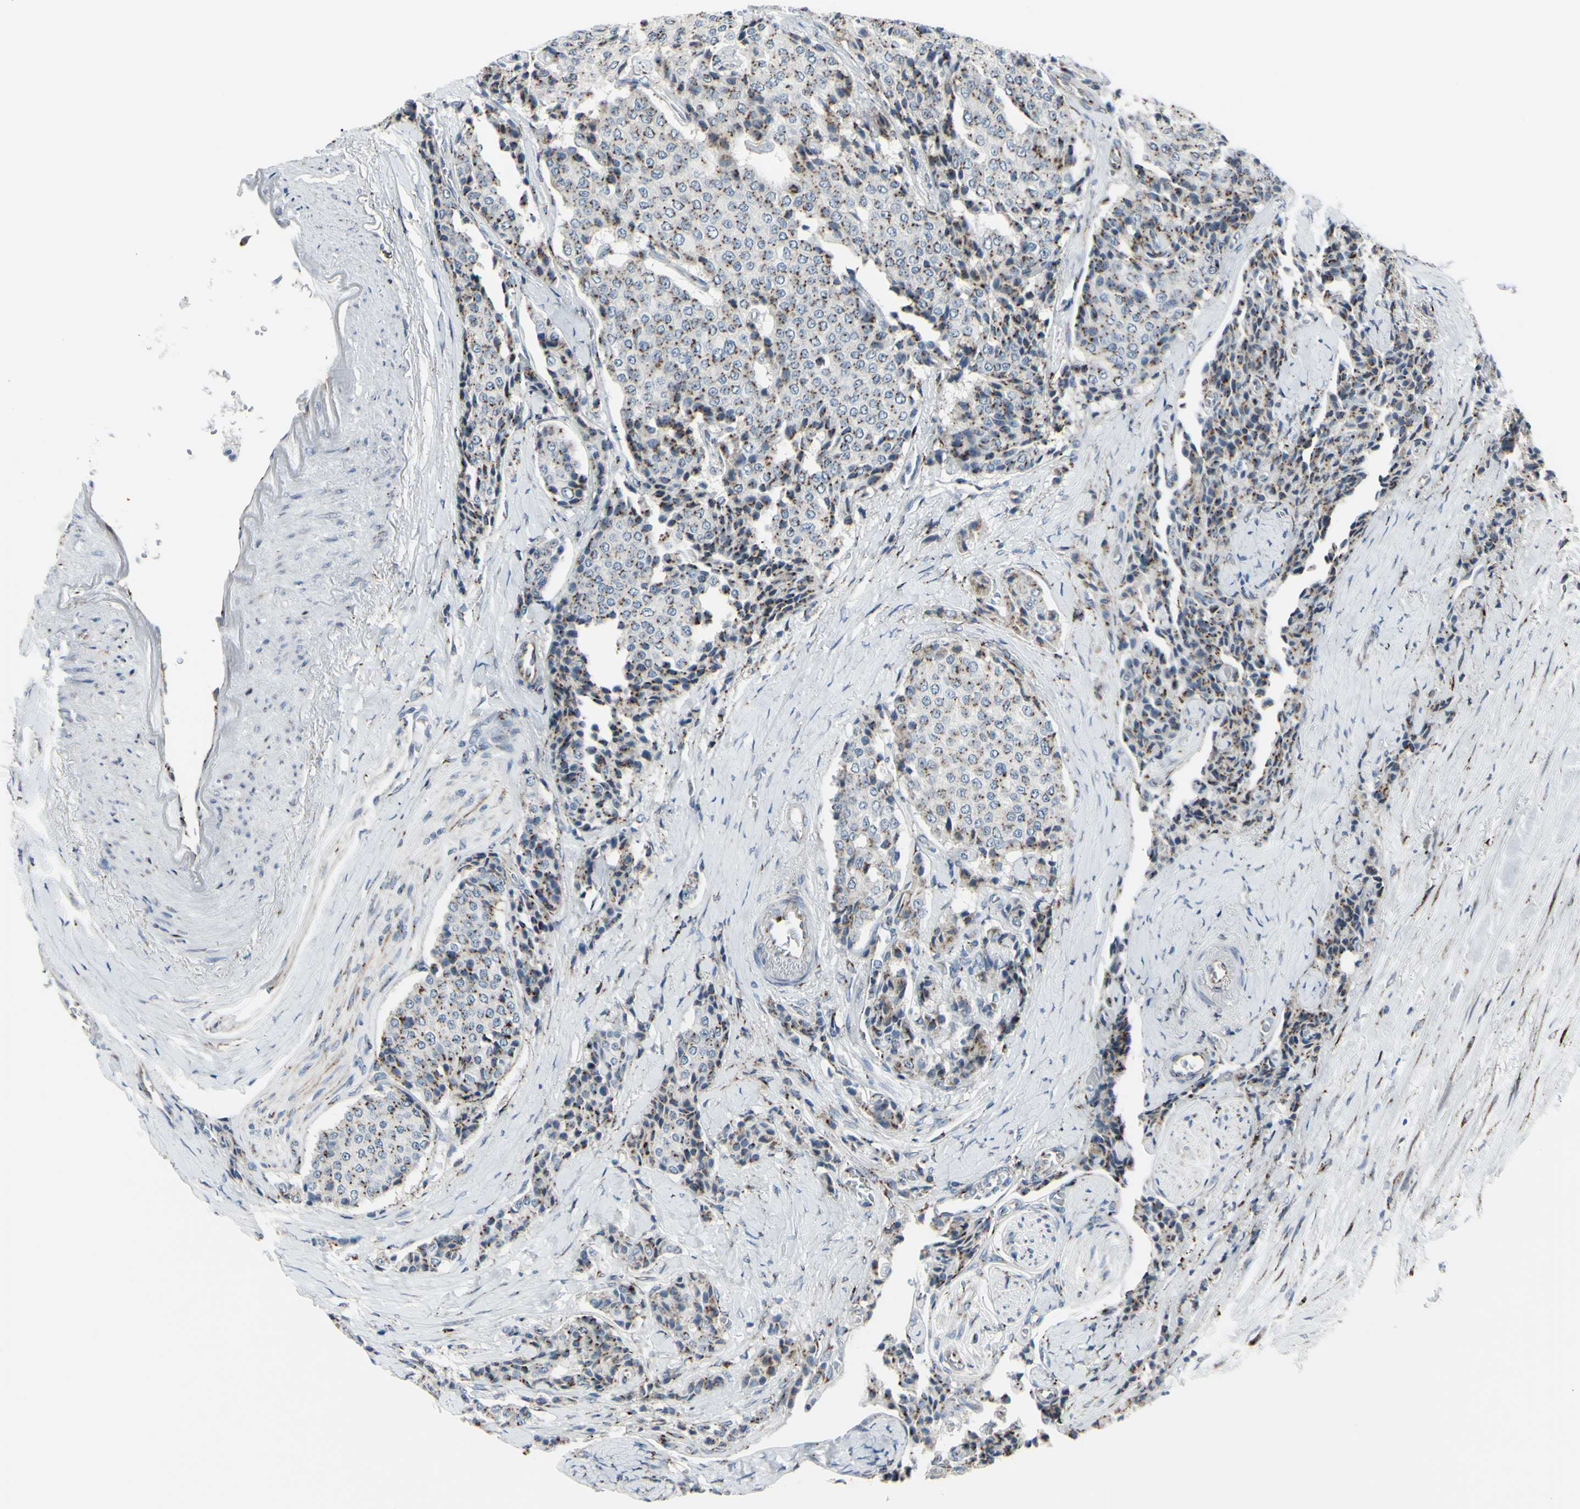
{"staining": {"intensity": "strong", "quantity": "25%-75%", "location": "cytoplasmic/membranous"}, "tissue": "carcinoid", "cell_type": "Tumor cells", "image_type": "cancer", "snomed": [{"axis": "morphology", "description": "Carcinoid, malignant, NOS"}, {"axis": "topography", "description": "Colon"}], "caption": "Carcinoid stained for a protein (brown) exhibits strong cytoplasmic/membranous positive positivity in about 25%-75% of tumor cells.", "gene": "GLG1", "patient": {"sex": "female", "age": 61}}